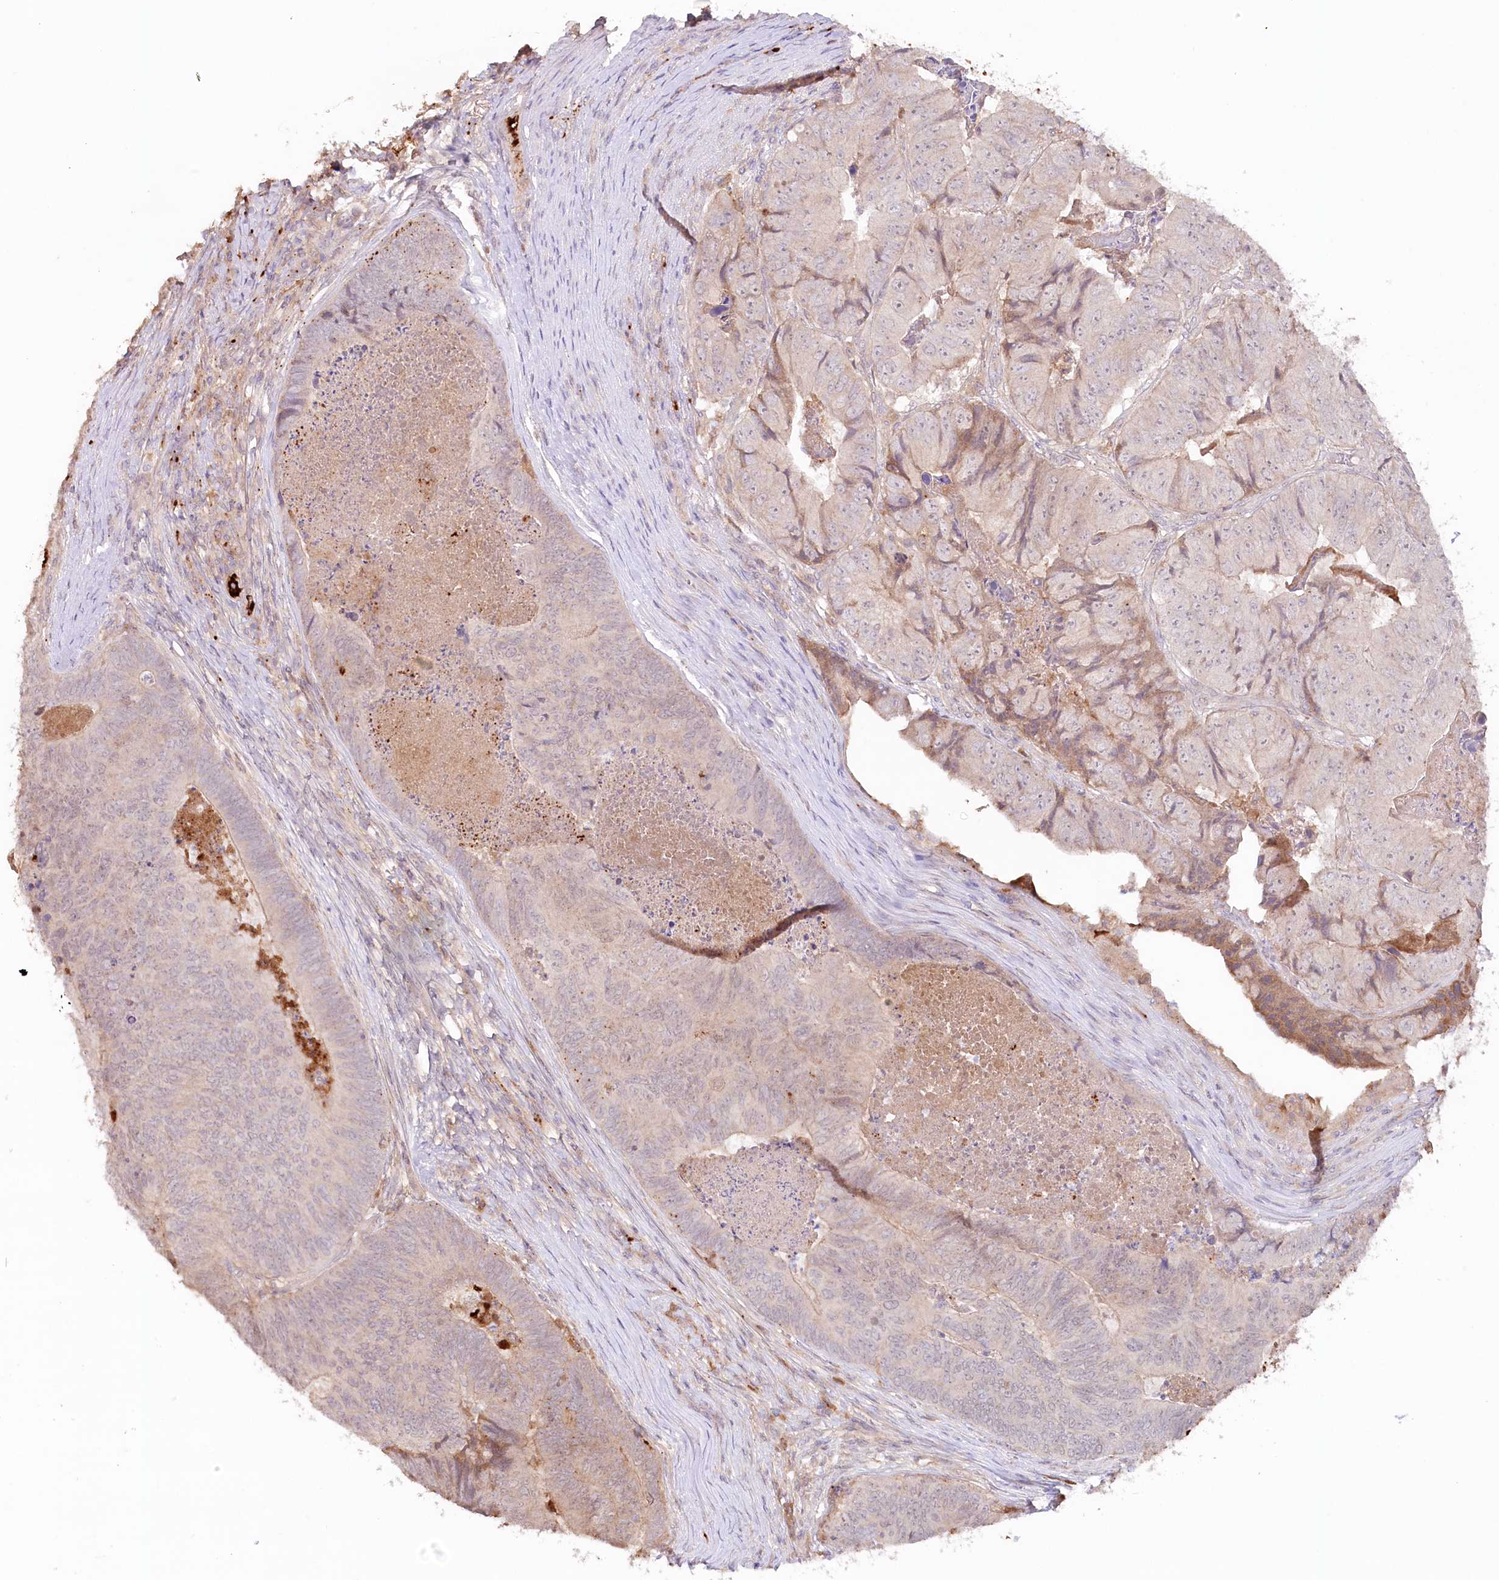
{"staining": {"intensity": "weak", "quantity": "<25%", "location": "cytoplasmic/membranous"}, "tissue": "colorectal cancer", "cell_type": "Tumor cells", "image_type": "cancer", "snomed": [{"axis": "morphology", "description": "Adenocarcinoma, NOS"}, {"axis": "topography", "description": "Colon"}], "caption": "This is a image of IHC staining of colorectal cancer (adenocarcinoma), which shows no positivity in tumor cells. (DAB IHC with hematoxylin counter stain).", "gene": "PSAPL1", "patient": {"sex": "female", "age": 67}}